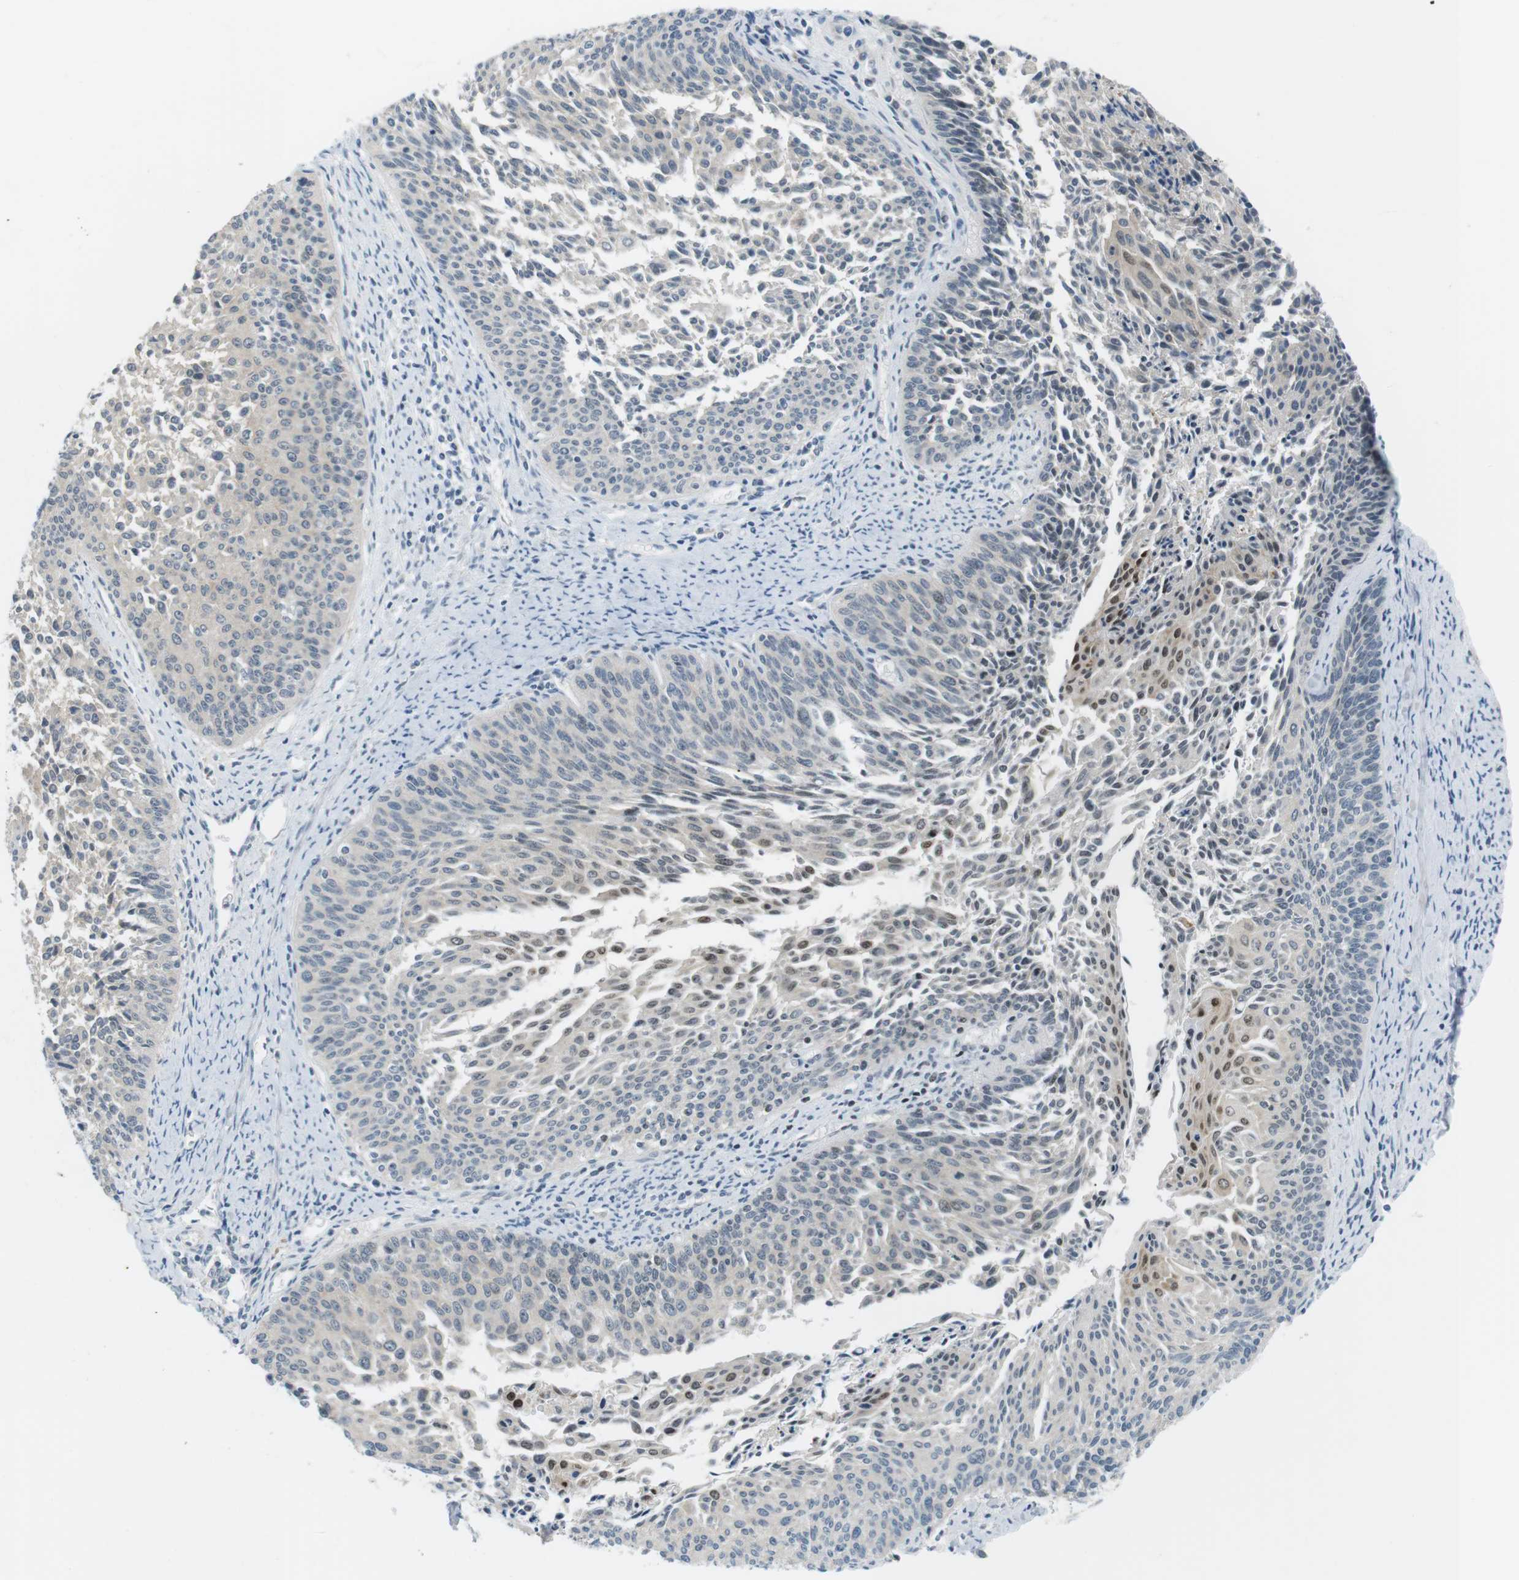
{"staining": {"intensity": "weak", "quantity": "<25%", "location": "nuclear"}, "tissue": "cervical cancer", "cell_type": "Tumor cells", "image_type": "cancer", "snomed": [{"axis": "morphology", "description": "Squamous cell carcinoma, NOS"}, {"axis": "topography", "description": "Cervix"}], "caption": "A high-resolution photomicrograph shows immunohistochemistry staining of cervical cancer, which displays no significant staining in tumor cells. The staining is performed using DAB brown chromogen with nuclei counter-stained in using hematoxylin.", "gene": "RTN3", "patient": {"sex": "female", "age": 55}}